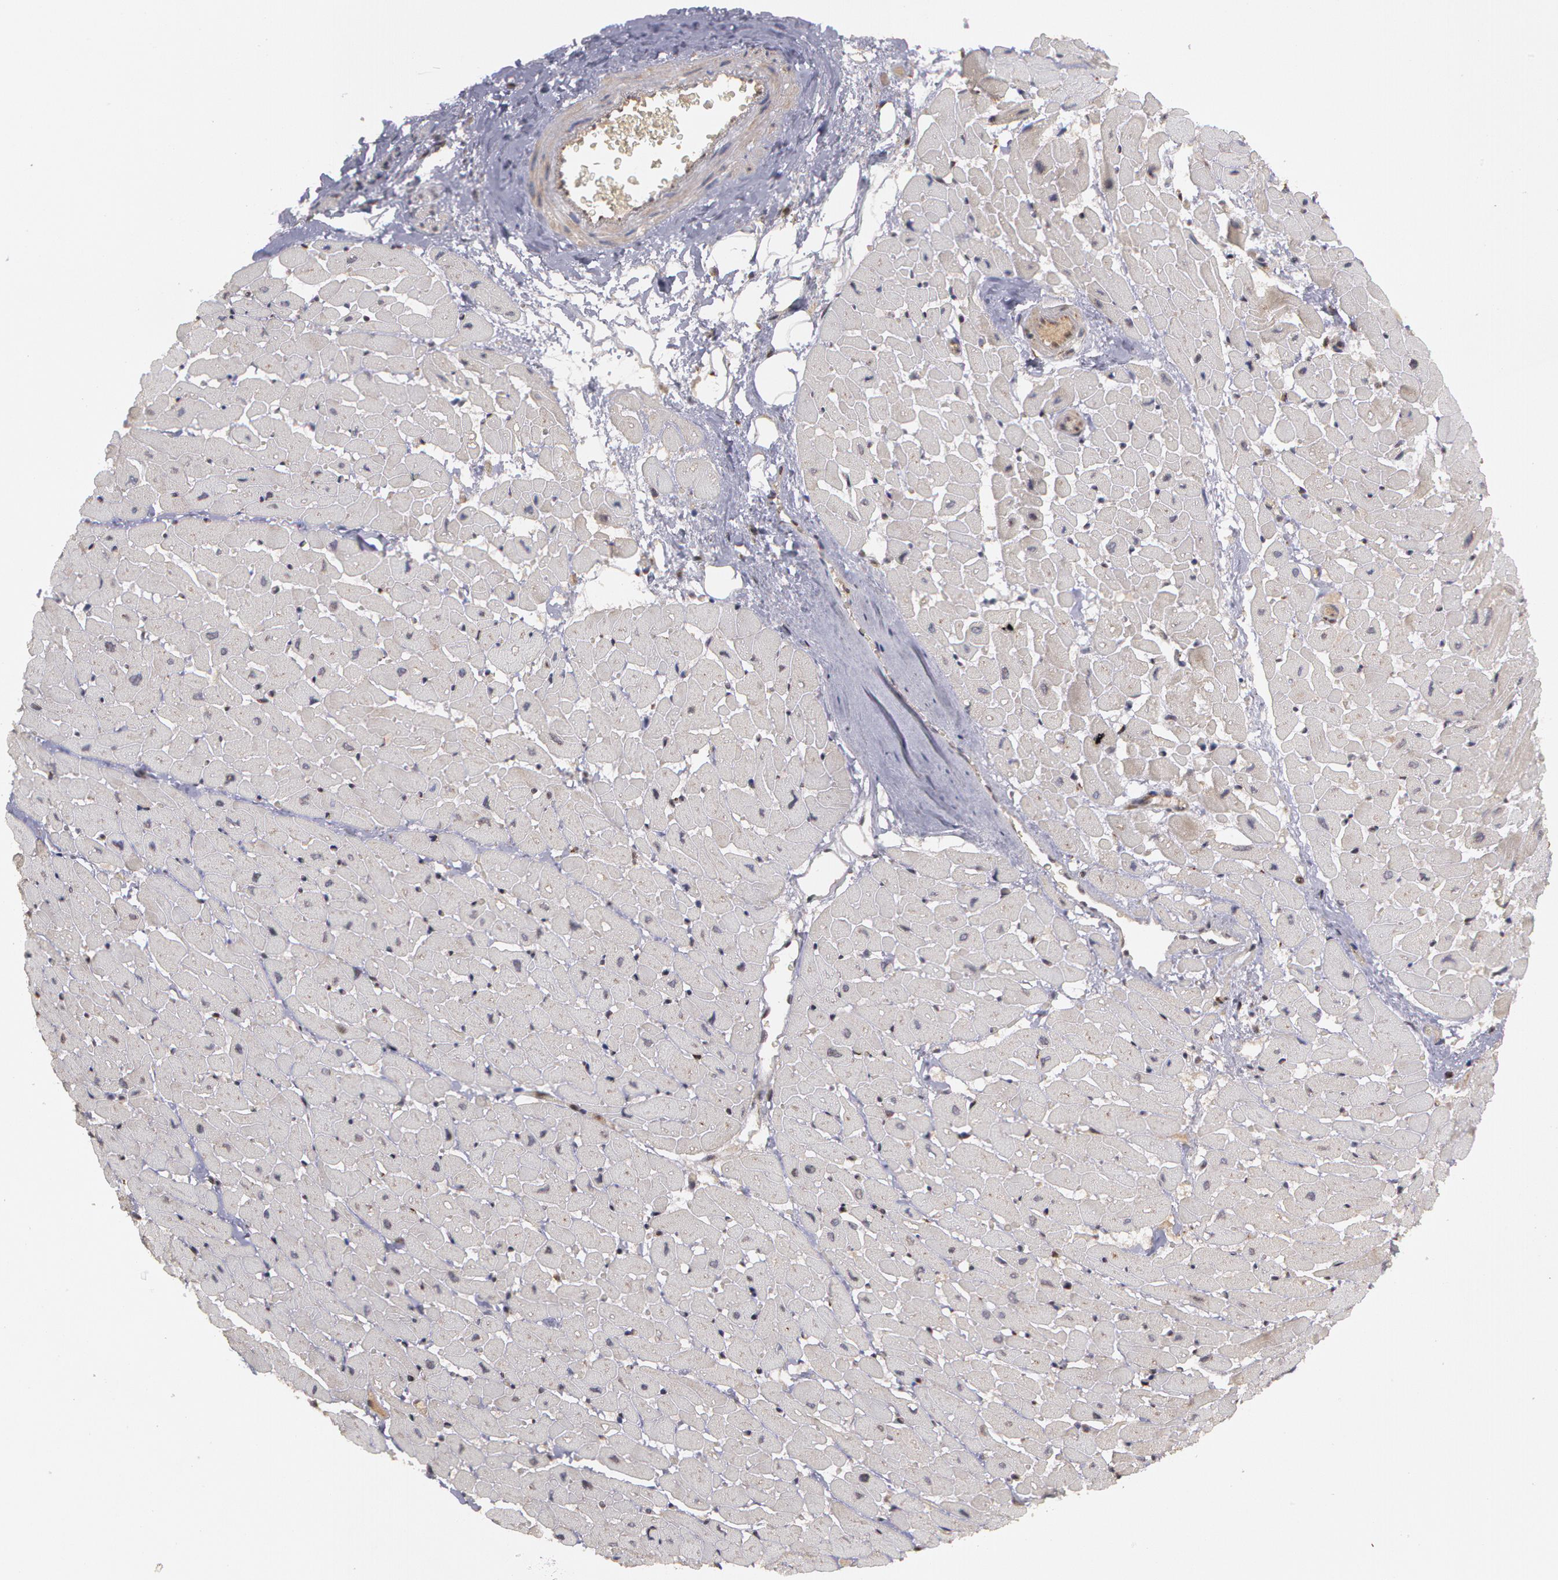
{"staining": {"intensity": "negative", "quantity": "none", "location": "none"}, "tissue": "heart muscle", "cell_type": "Cardiomyocytes", "image_type": "normal", "snomed": [{"axis": "morphology", "description": "Normal tissue, NOS"}, {"axis": "topography", "description": "Heart"}], "caption": "Immunohistochemistry image of benign heart muscle: heart muscle stained with DAB displays no significant protein staining in cardiomyocytes.", "gene": "STX5", "patient": {"sex": "male", "age": 45}}